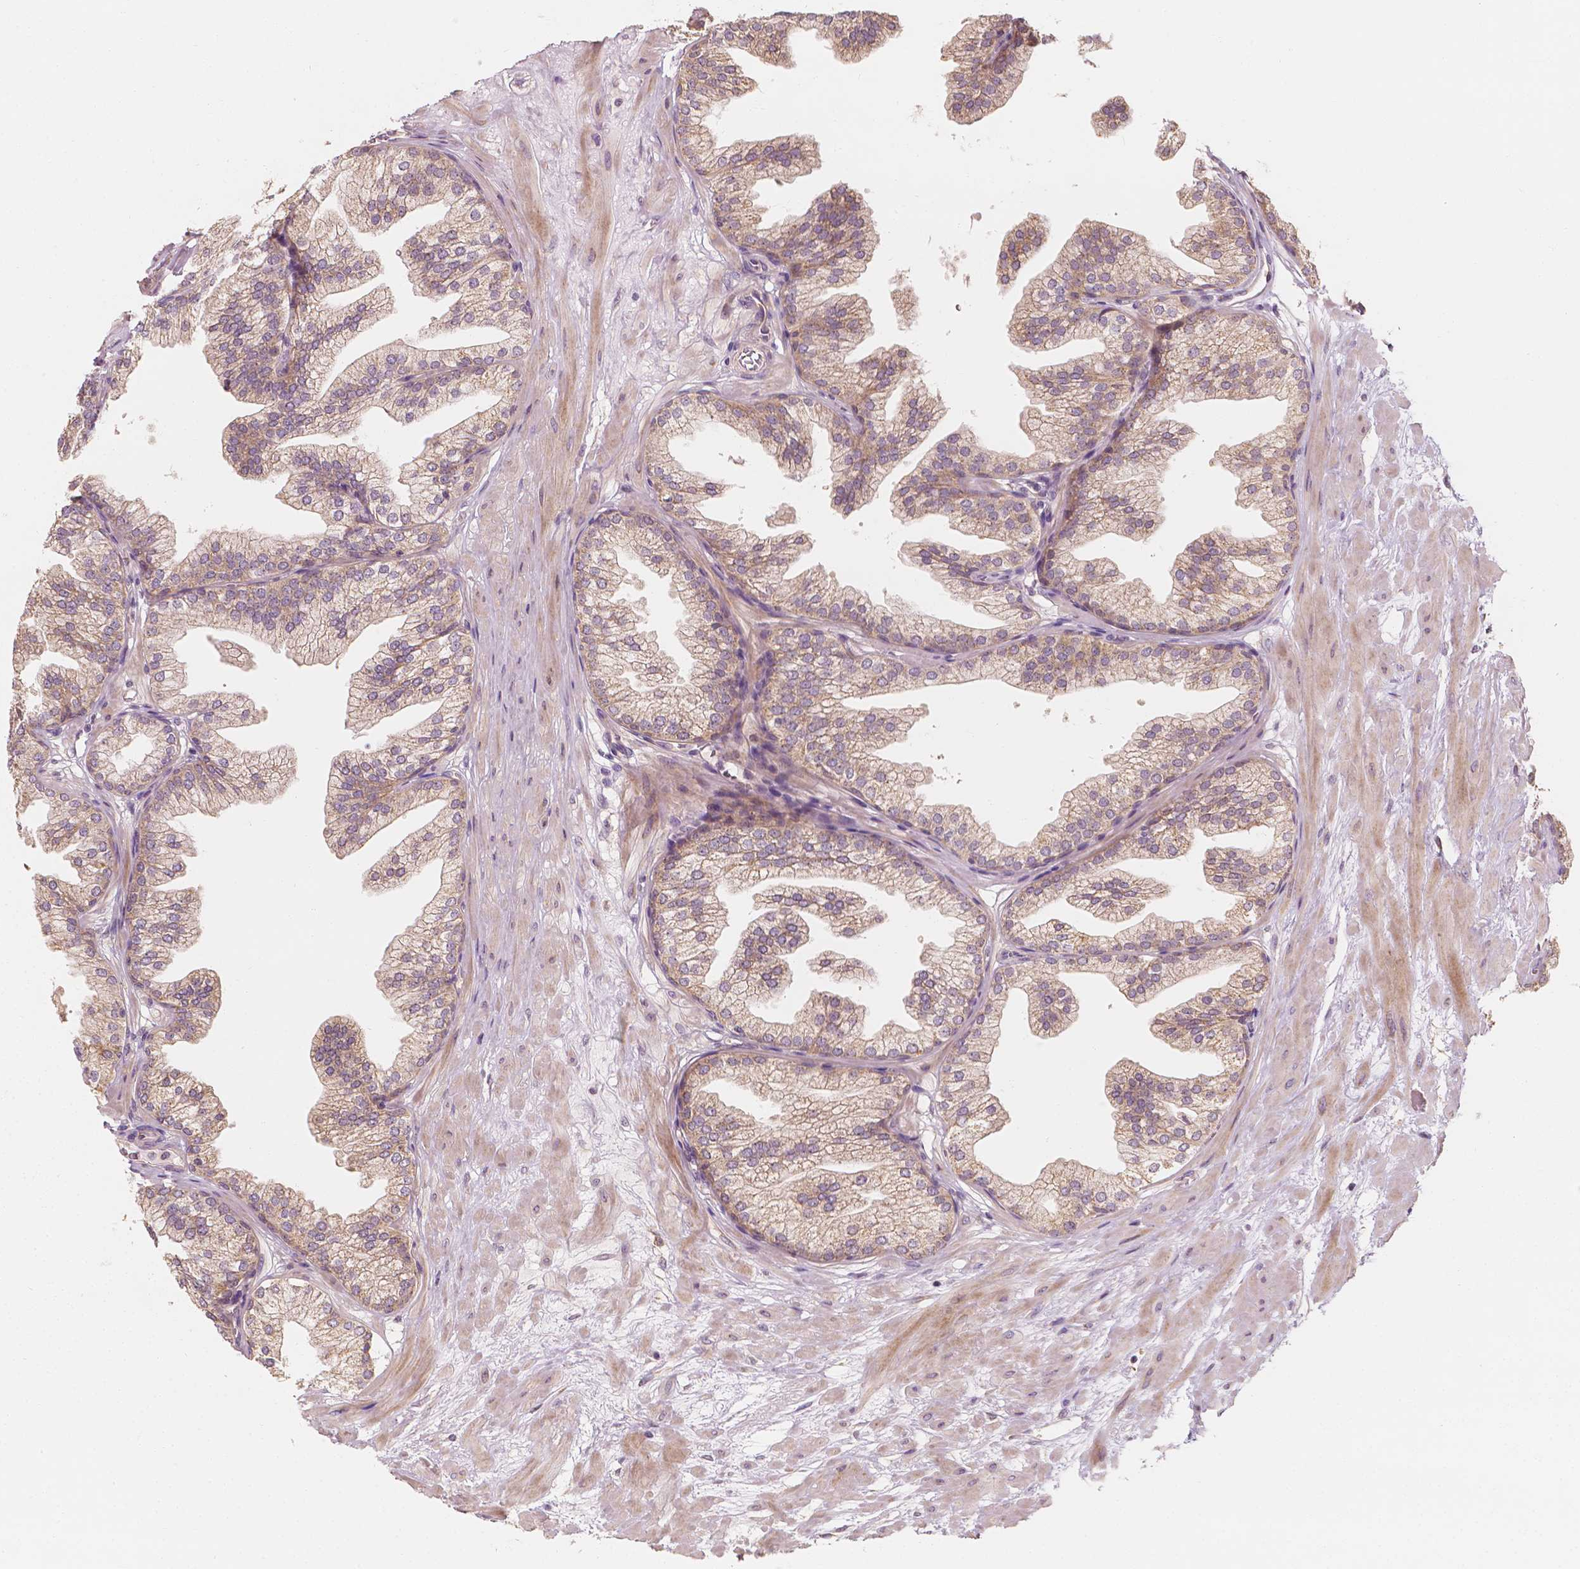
{"staining": {"intensity": "moderate", "quantity": "25%-75%", "location": "cytoplasmic/membranous"}, "tissue": "prostate", "cell_type": "Glandular cells", "image_type": "normal", "snomed": [{"axis": "morphology", "description": "Normal tissue, NOS"}, {"axis": "topography", "description": "Prostate"}], "caption": "Protein analysis of unremarkable prostate exhibits moderate cytoplasmic/membranous expression in approximately 25%-75% of glandular cells.", "gene": "SHPK", "patient": {"sex": "male", "age": 37}}